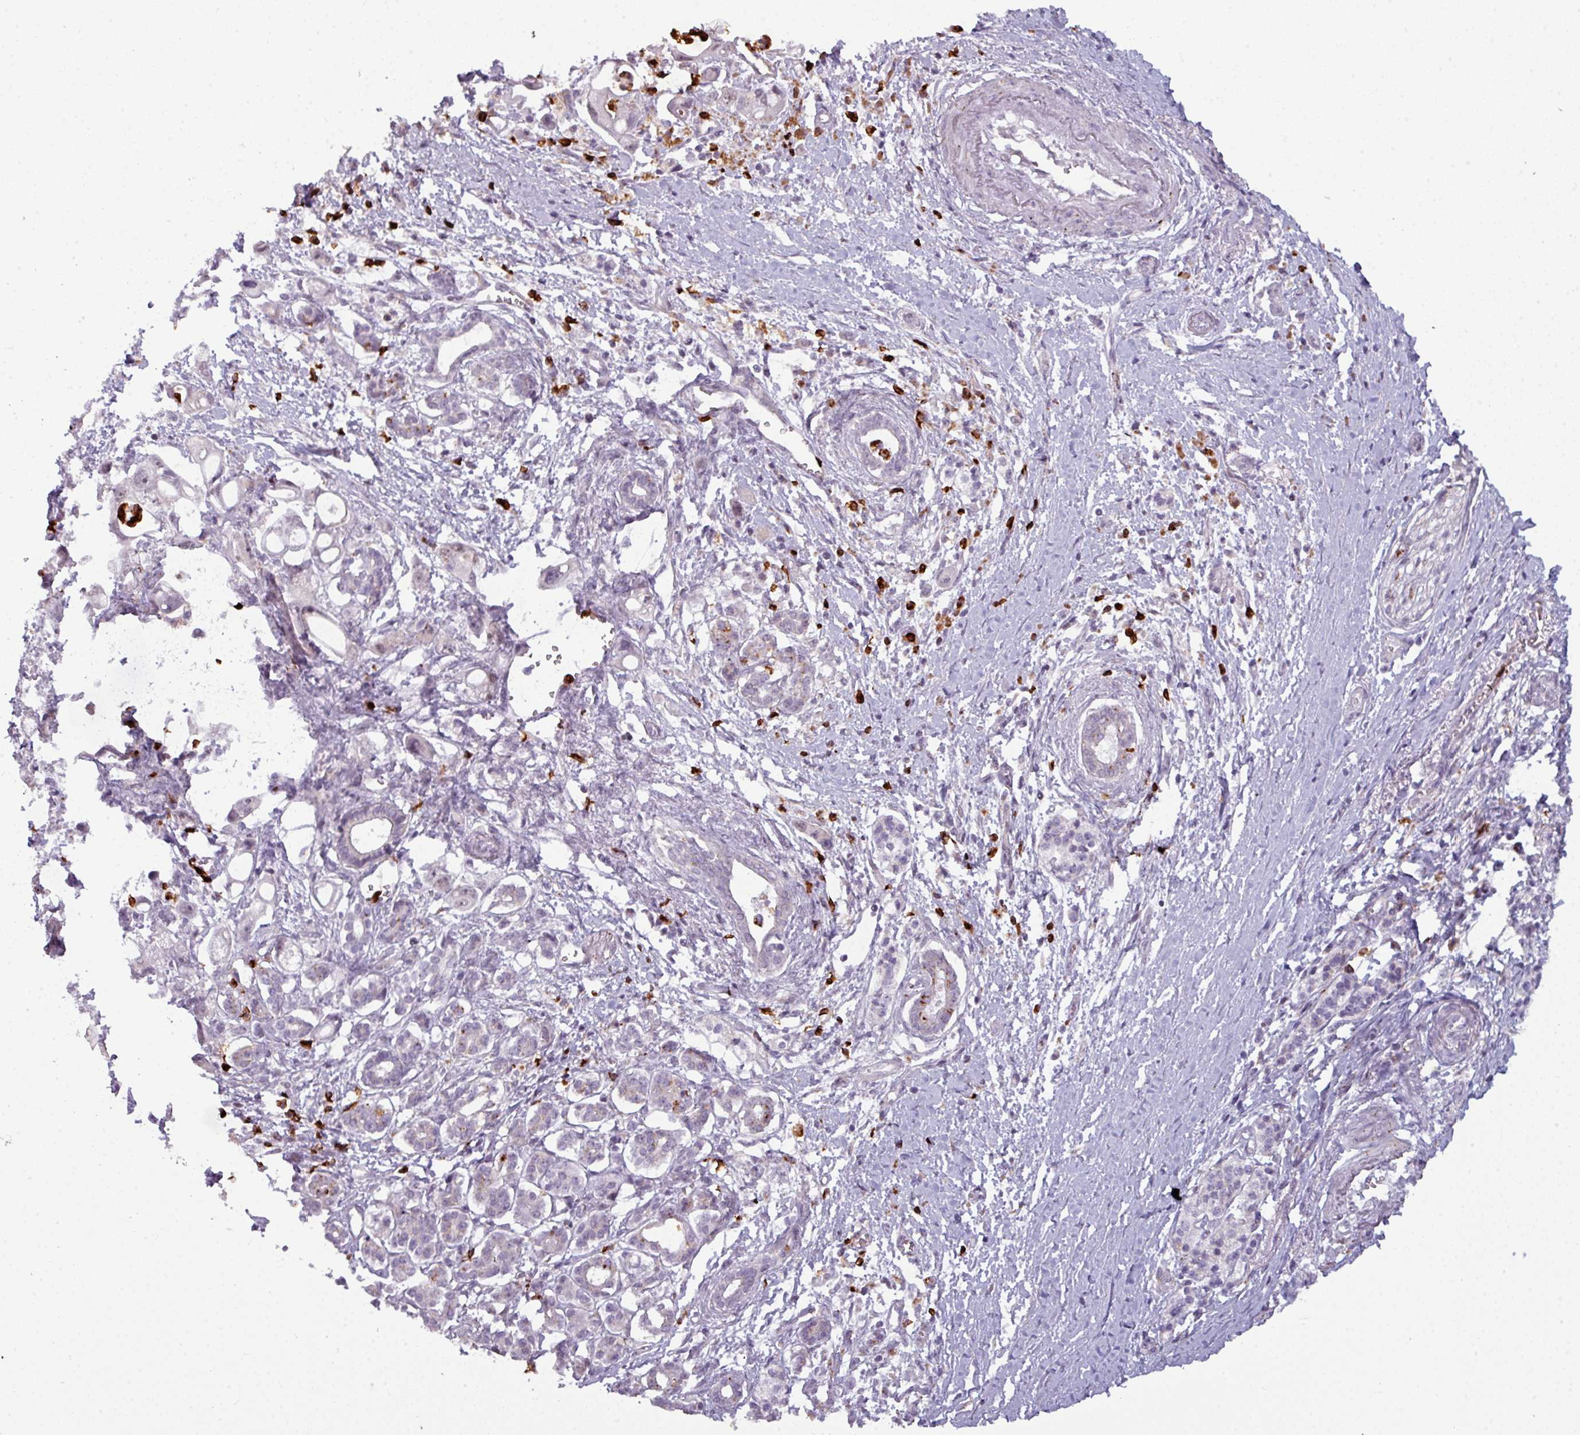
{"staining": {"intensity": "negative", "quantity": "none", "location": "none"}, "tissue": "pancreatic cancer", "cell_type": "Tumor cells", "image_type": "cancer", "snomed": [{"axis": "morphology", "description": "Adenocarcinoma, NOS"}, {"axis": "topography", "description": "Pancreas"}], "caption": "An immunohistochemistry (IHC) photomicrograph of pancreatic cancer is shown. There is no staining in tumor cells of pancreatic cancer.", "gene": "TMEFF1", "patient": {"sex": "male", "age": 68}}